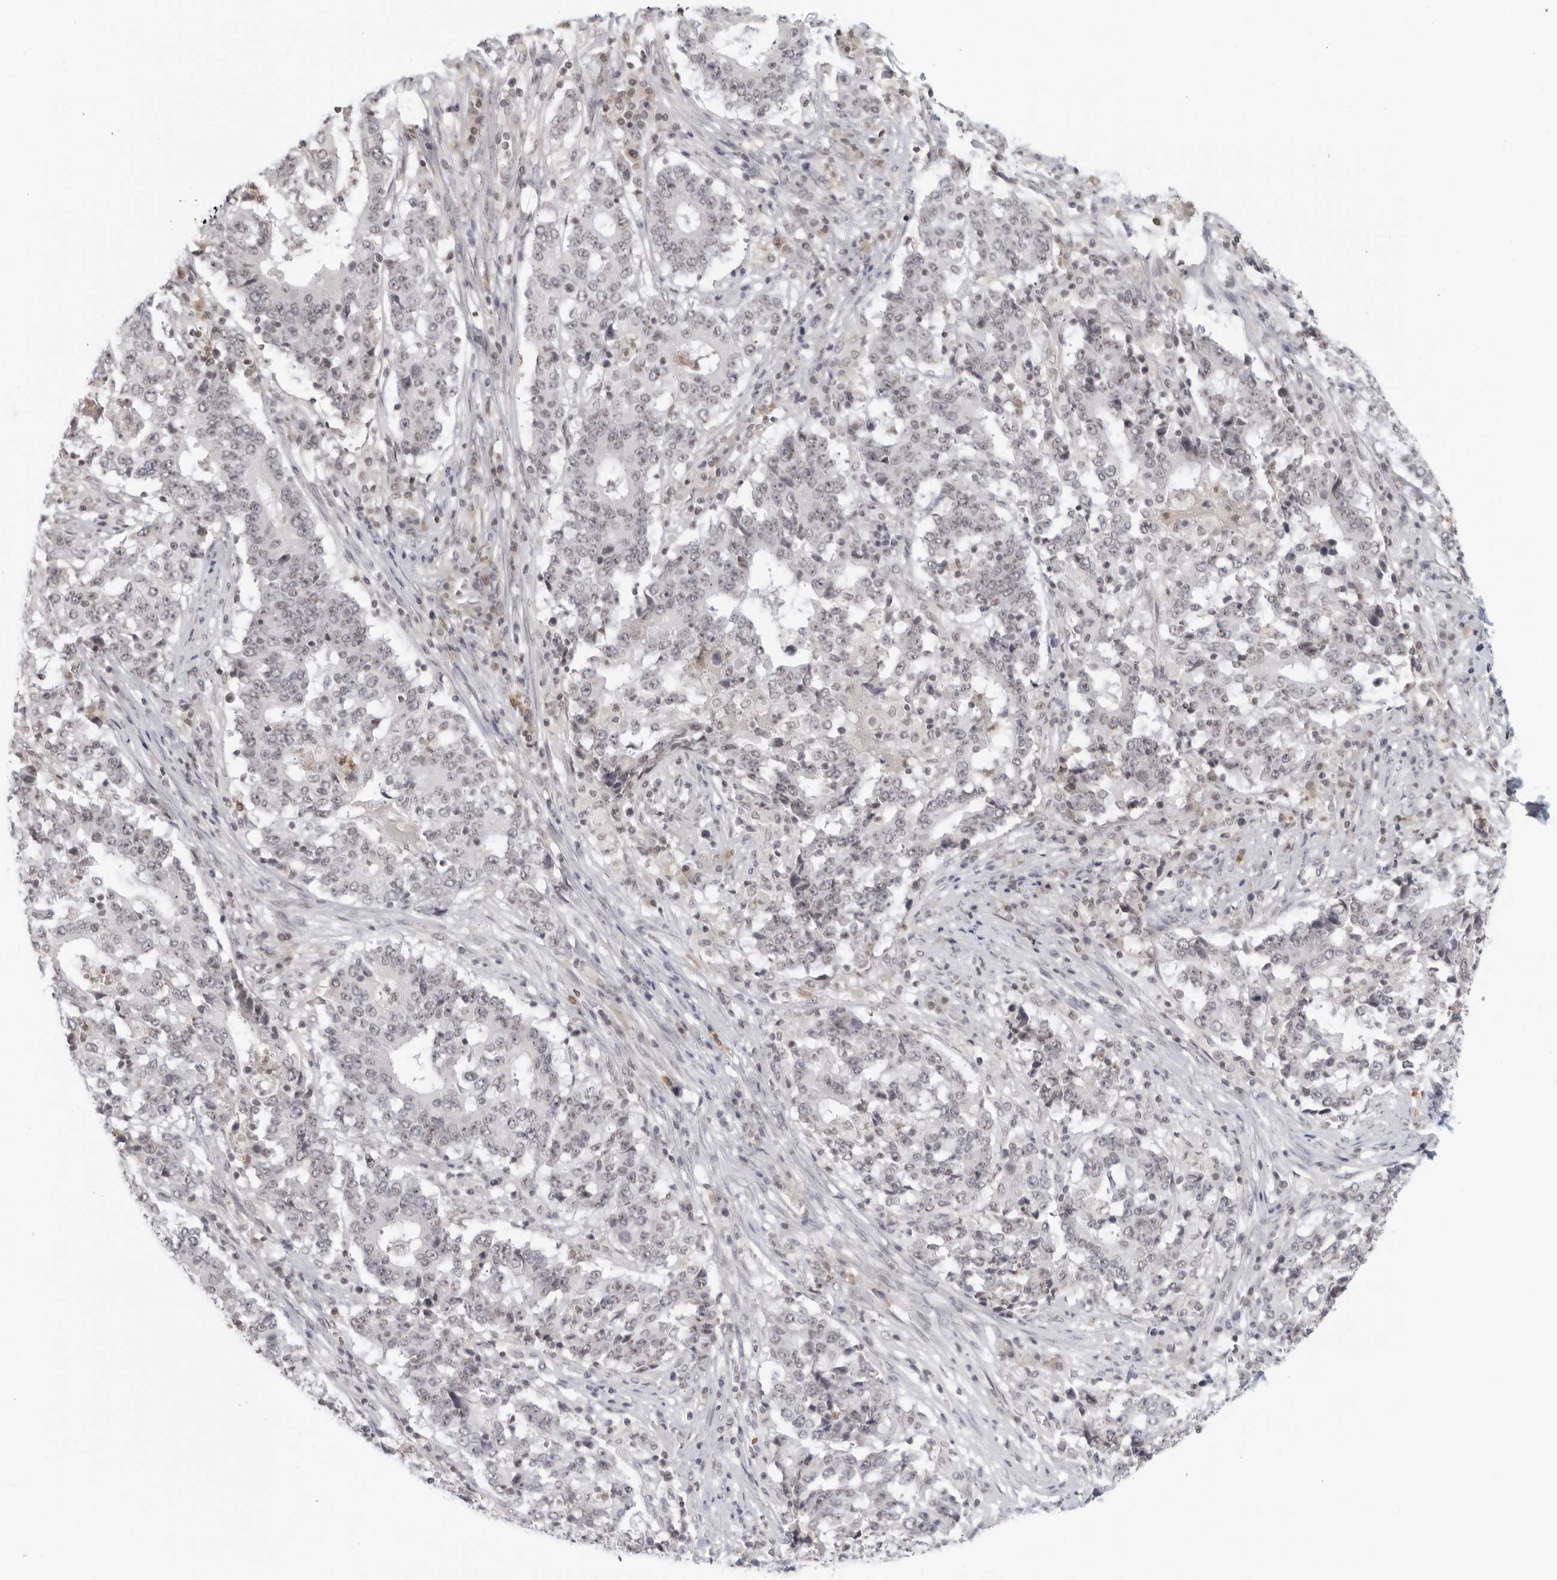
{"staining": {"intensity": "negative", "quantity": "none", "location": "none"}, "tissue": "stomach cancer", "cell_type": "Tumor cells", "image_type": "cancer", "snomed": [{"axis": "morphology", "description": "Adenocarcinoma, NOS"}, {"axis": "topography", "description": "Stomach"}], "caption": "An image of stomach cancer stained for a protein reveals no brown staining in tumor cells. (DAB IHC, high magnification).", "gene": "RAB11FIP3", "patient": {"sex": "male", "age": 59}}